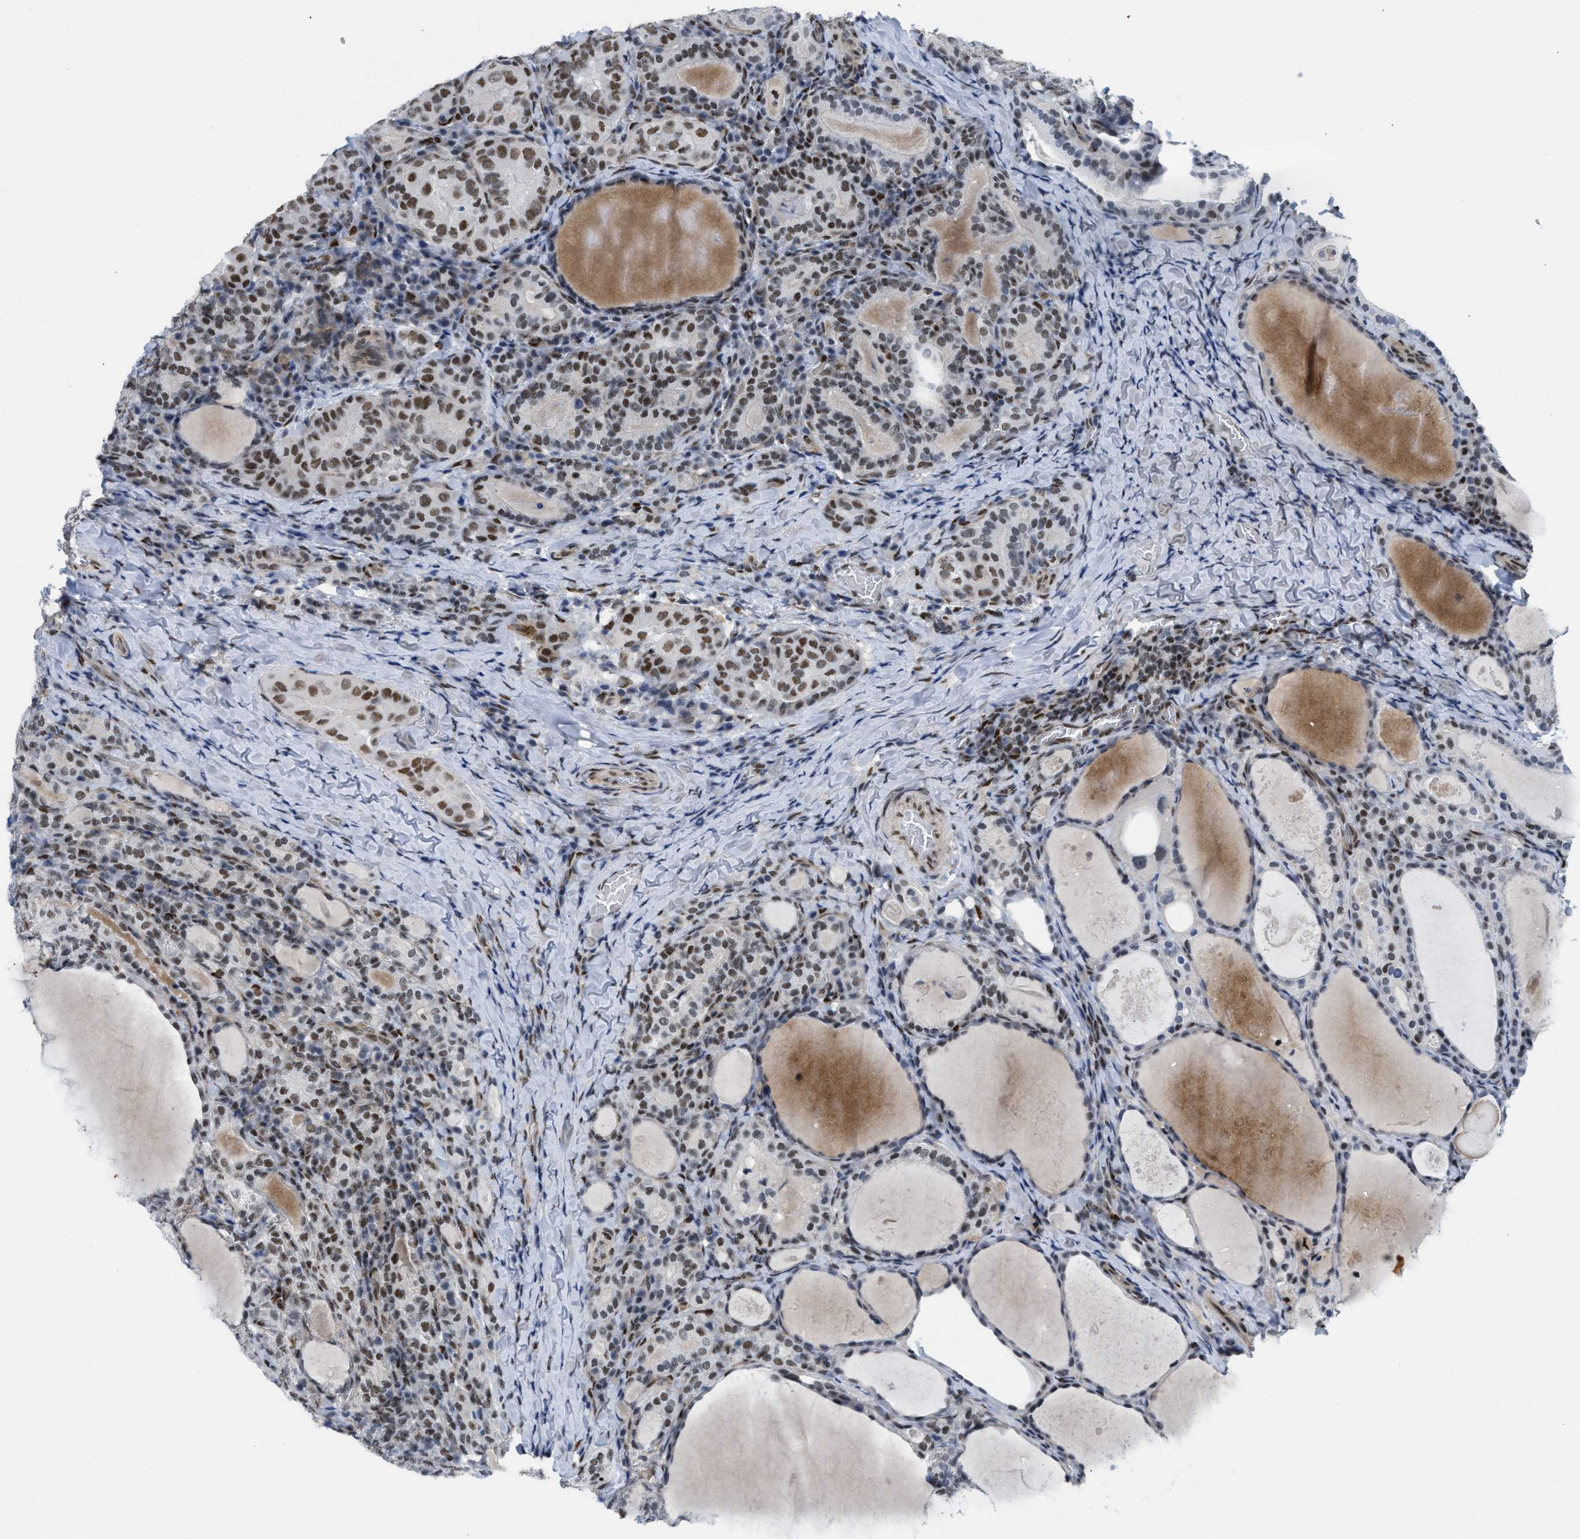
{"staining": {"intensity": "moderate", "quantity": ">75%", "location": "nuclear"}, "tissue": "thyroid cancer", "cell_type": "Tumor cells", "image_type": "cancer", "snomed": [{"axis": "morphology", "description": "Papillary adenocarcinoma, NOS"}, {"axis": "topography", "description": "Thyroid gland"}], "caption": "The histopathology image demonstrates immunohistochemical staining of papillary adenocarcinoma (thyroid). There is moderate nuclear staining is seen in about >75% of tumor cells.", "gene": "MIER1", "patient": {"sex": "female", "age": 42}}